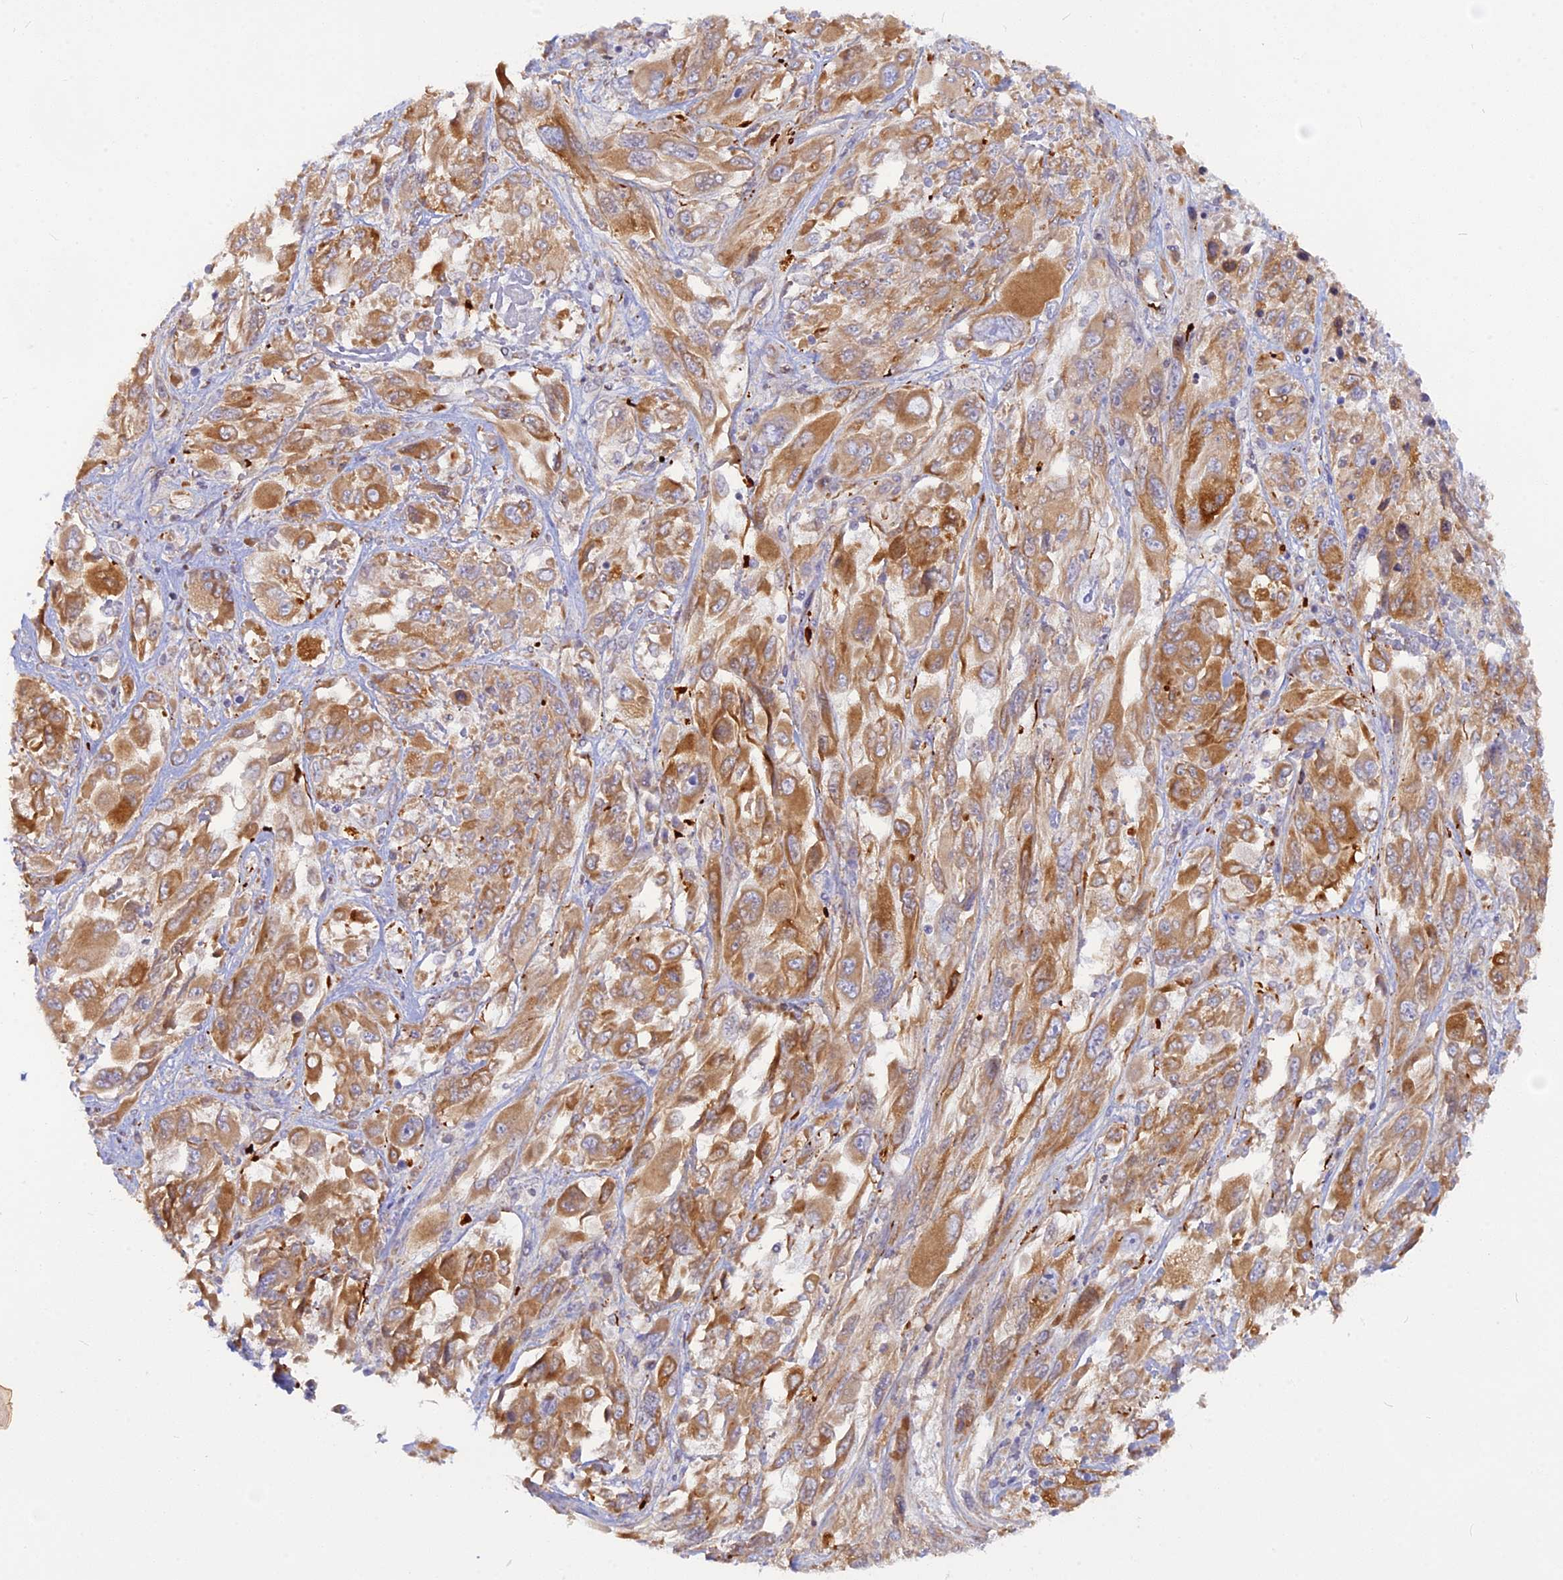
{"staining": {"intensity": "moderate", "quantity": ">75%", "location": "cytoplasmic/membranous"}, "tissue": "melanoma", "cell_type": "Tumor cells", "image_type": "cancer", "snomed": [{"axis": "morphology", "description": "Malignant melanoma, NOS"}, {"axis": "topography", "description": "Skin"}], "caption": "Brown immunohistochemical staining in human melanoma exhibits moderate cytoplasmic/membranous staining in about >75% of tumor cells.", "gene": "TLCD1", "patient": {"sex": "female", "age": 91}}